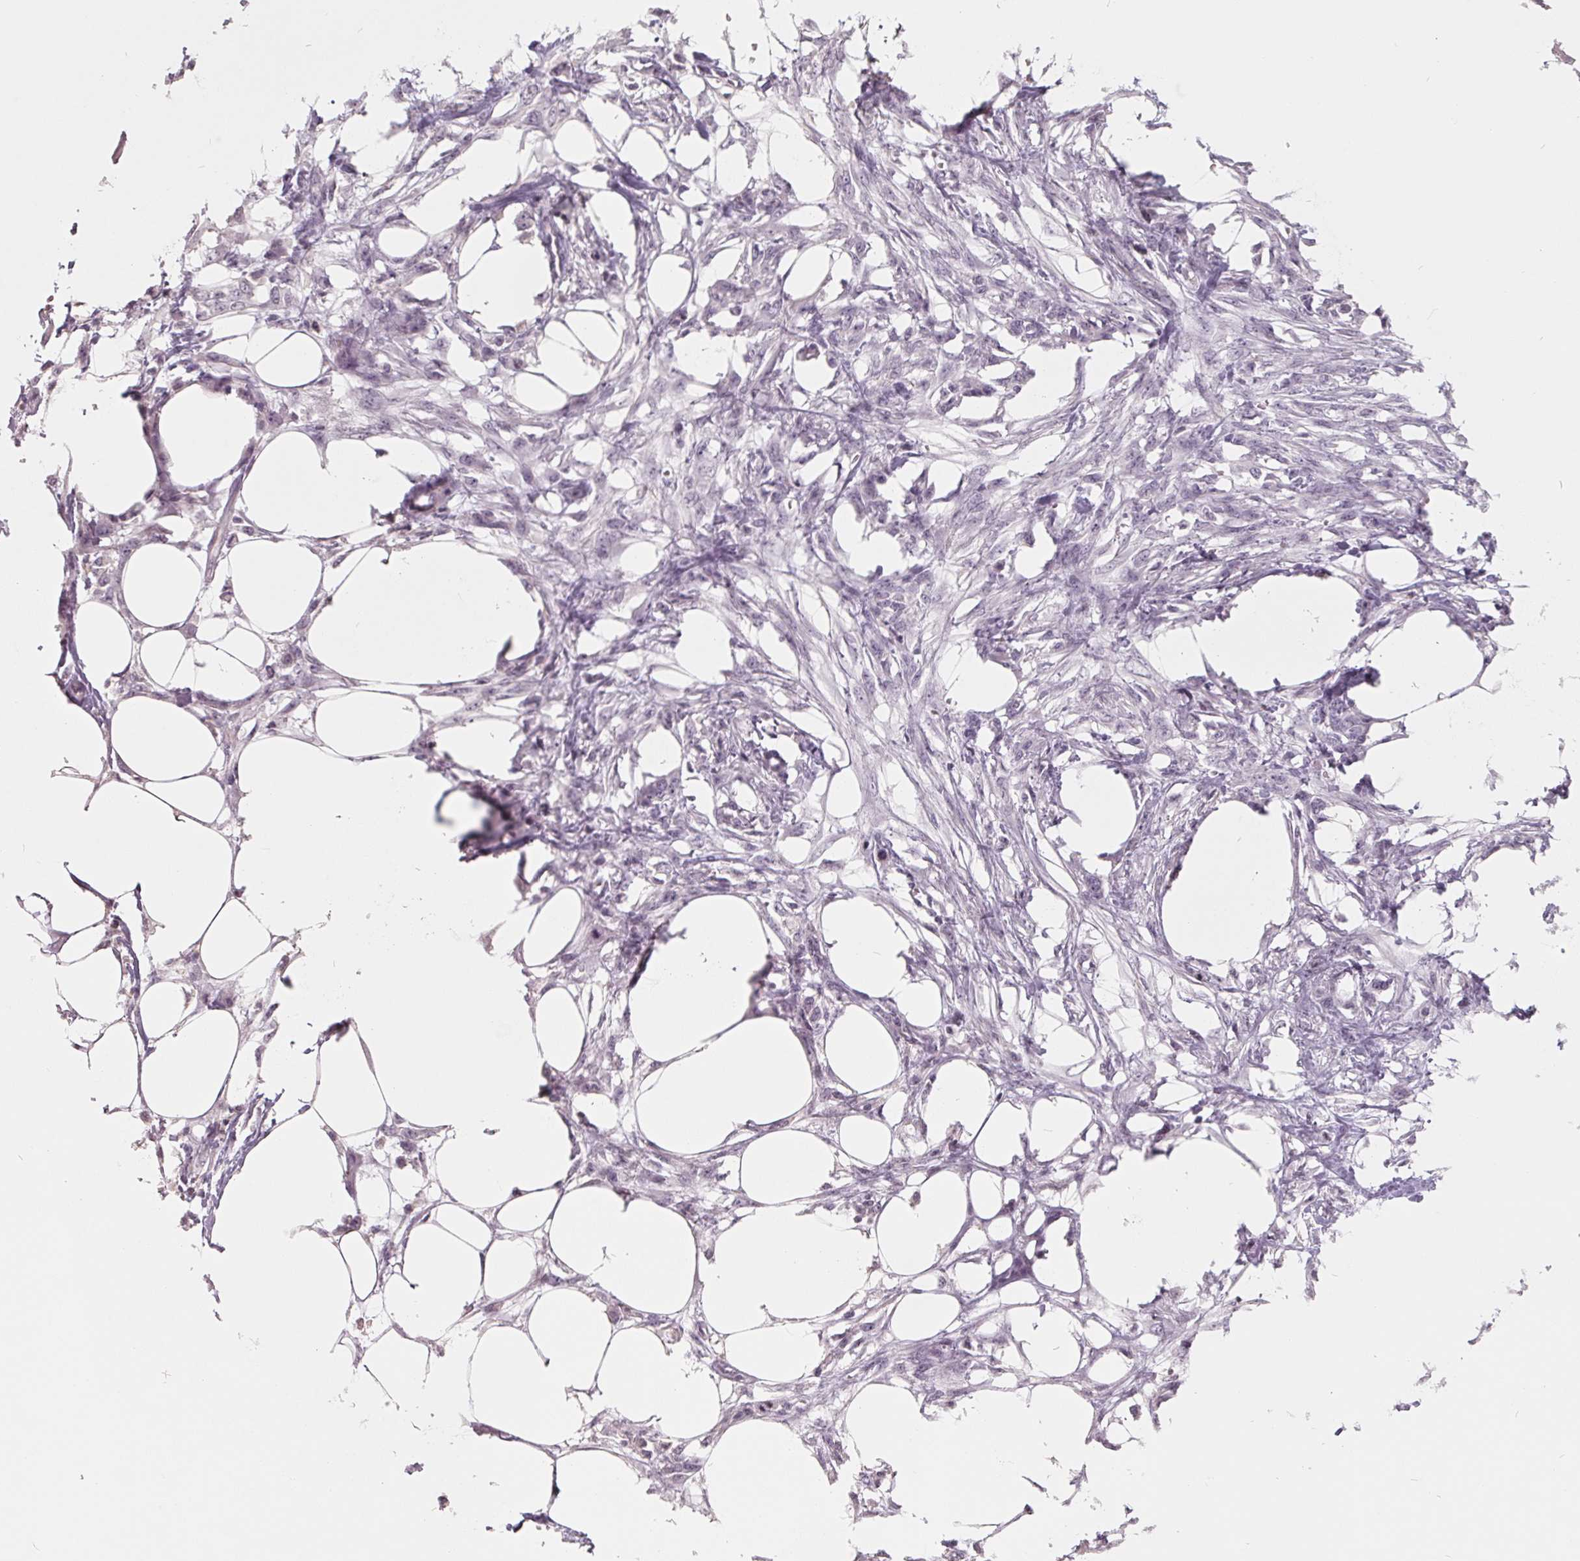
{"staining": {"intensity": "negative", "quantity": "none", "location": "none"}, "tissue": "skin cancer", "cell_type": "Tumor cells", "image_type": "cancer", "snomed": [{"axis": "morphology", "description": "Squamous cell carcinoma, NOS"}, {"axis": "topography", "description": "Skin"}], "caption": "Human skin squamous cell carcinoma stained for a protein using immunohistochemistry shows no positivity in tumor cells.", "gene": "FTCD", "patient": {"sex": "female", "age": 59}}